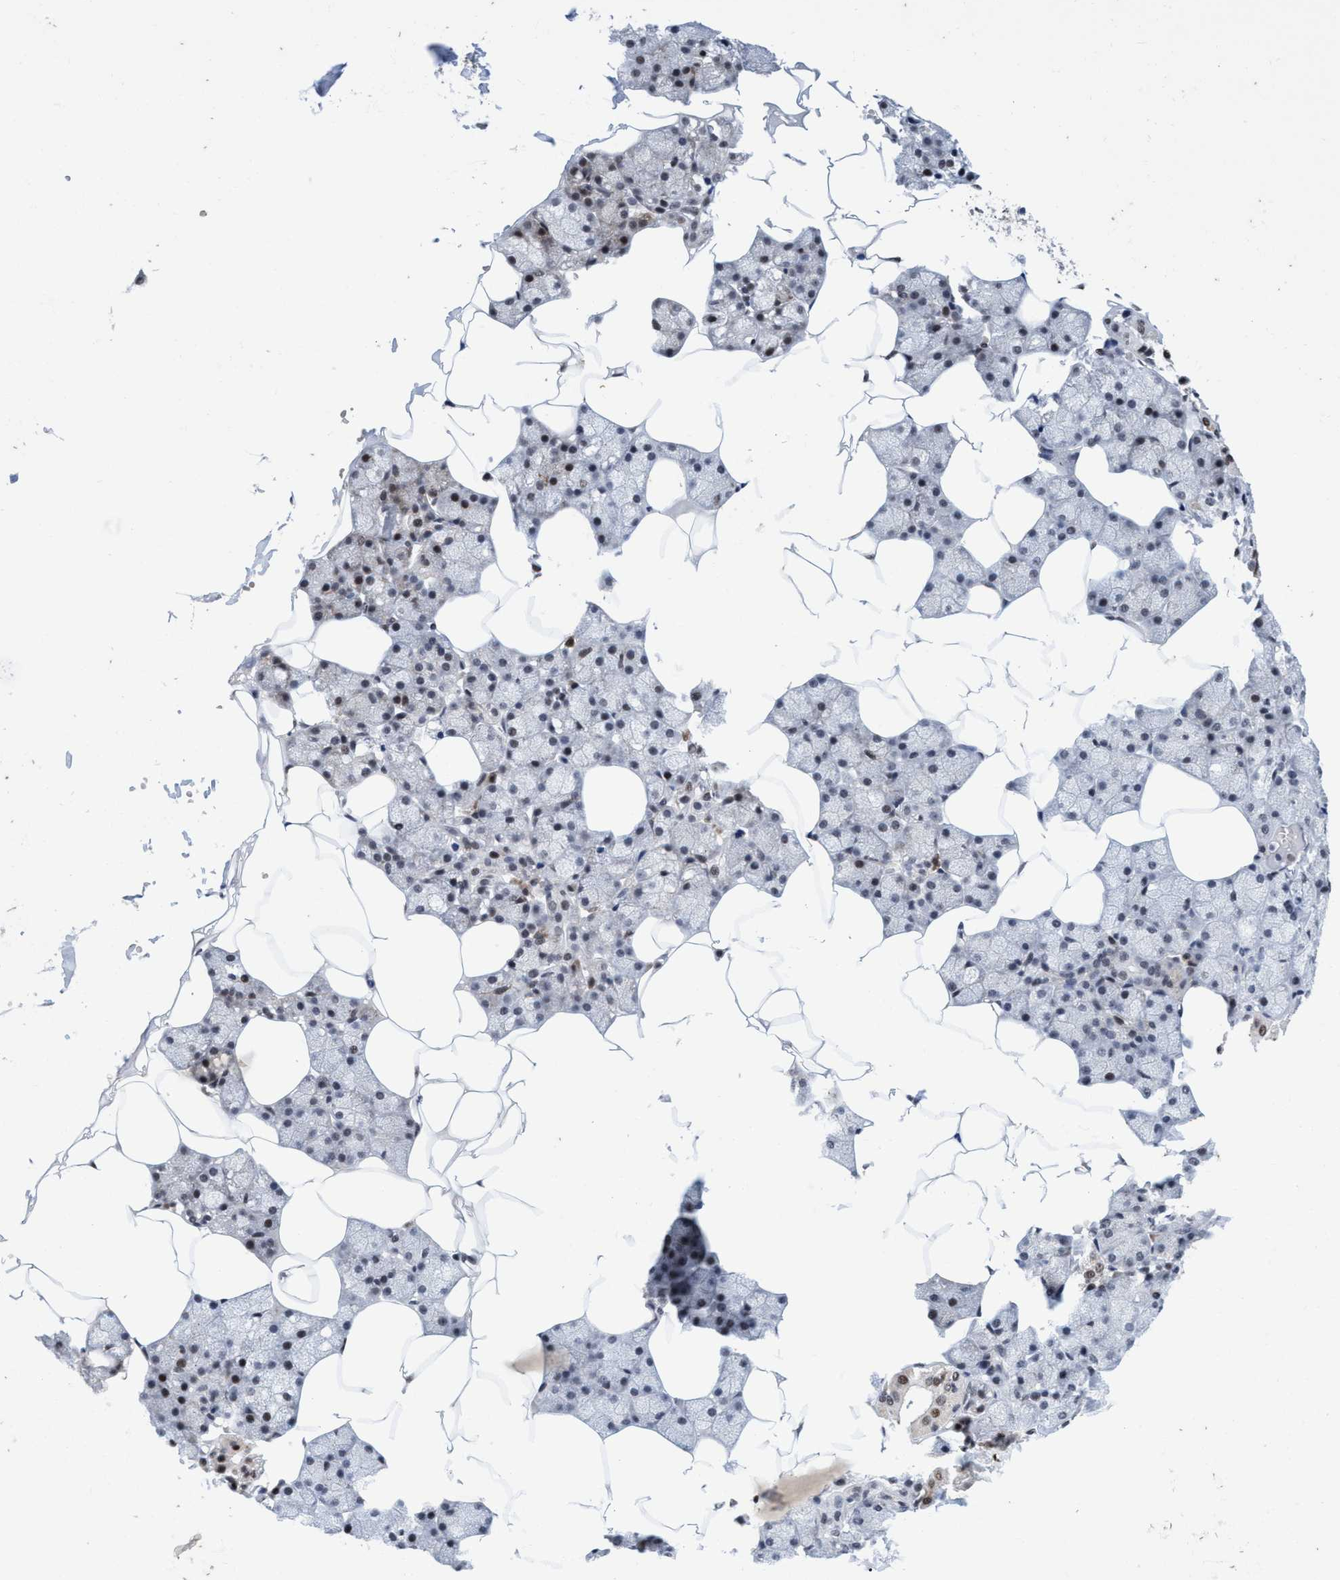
{"staining": {"intensity": "moderate", "quantity": ">75%", "location": "cytoplasmic/membranous,nuclear"}, "tissue": "salivary gland", "cell_type": "Glandular cells", "image_type": "normal", "snomed": [{"axis": "morphology", "description": "Normal tissue, NOS"}, {"axis": "topography", "description": "Salivary gland"}], "caption": "A medium amount of moderate cytoplasmic/membranous,nuclear positivity is appreciated in about >75% of glandular cells in benign salivary gland. The staining is performed using DAB brown chromogen to label protein expression. The nuclei are counter-stained blue using hematoxylin.", "gene": "GLT6D1", "patient": {"sex": "male", "age": 62}}